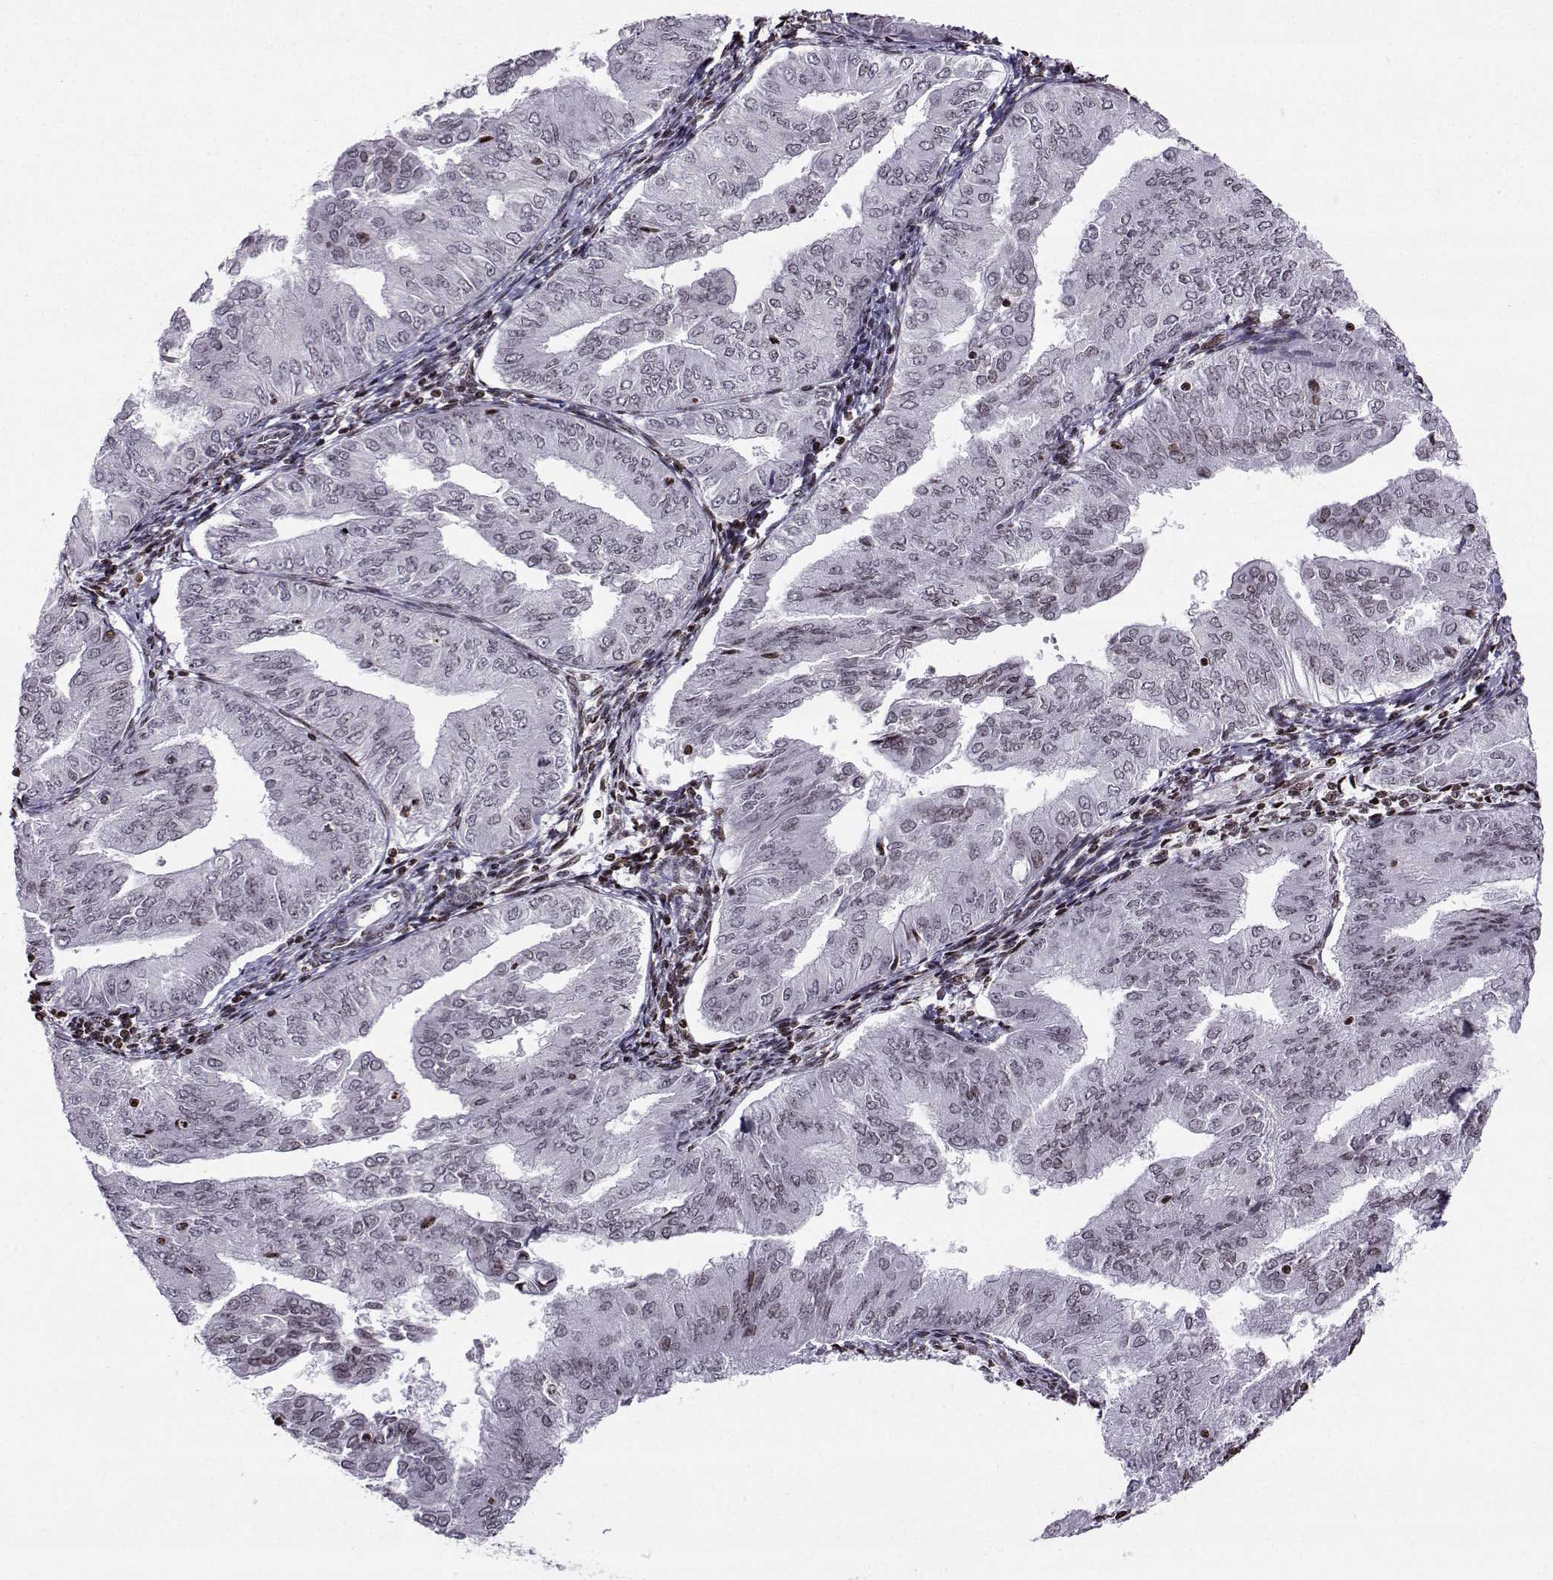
{"staining": {"intensity": "negative", "quantity": "none", "location": "none"}, "tissue": "endometrial cancer", "cell_type": "Tumor cells", "image_type": "cancer", "snomed": [{"axis": "morphology", "description": "Adenocarcinoma, NOS"}, {"axis": "topography", "description": "Endometrium"}], "caption": "Immunohistochemistry photomicrograph of adenocarcinoma (endometrial) stained for a protein (brown), which exhibits no positivity in tumor cells.", "gene": "ZNF19", "patient": {"sex": "female", "age": 53}}